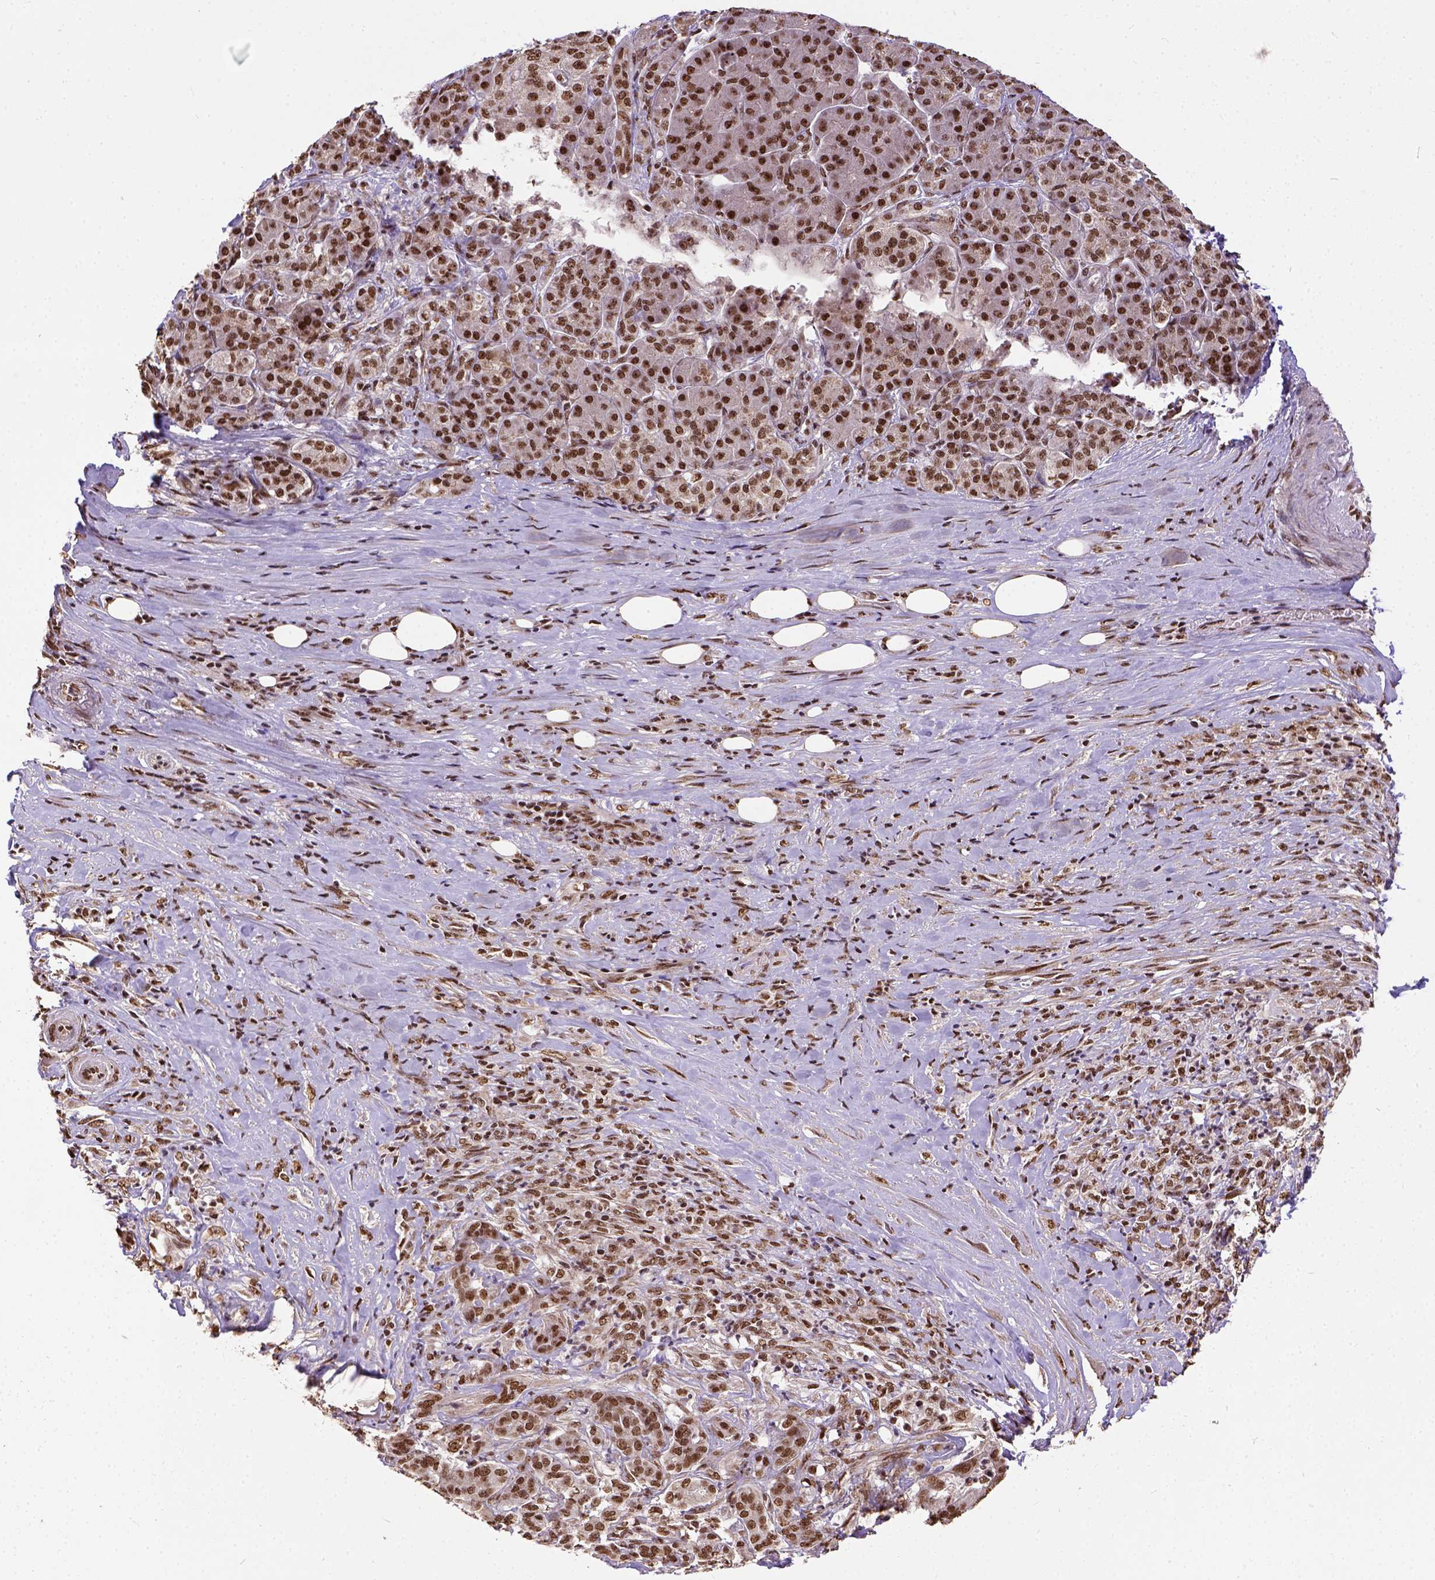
{"staining": {"intensity": "moderate", "quantity": ">75%", "location": "nuclear"}, "tissue": "pancreatic cancer", "cell_type": "Tumor cells", "image_type": "cancer", "snomed": [{"axis": "morphology", "description": "Normal tissue, NOS"}, {"axis": "morphology", "description": "Inflammation, NOS"}, {"axis": "morphology", "description": "Adenocarcinoma, NOS"}, {"axis": "topography", "description": "Pancreas"}], "caption": "Brown immunohistochemical staining in human adenocarcinoma (pancreatic) displays moderate nuclear positivity in about >75% of tumor cells.", "gene": "NACC1", "patient": {"sex": "male", "age": 57}}